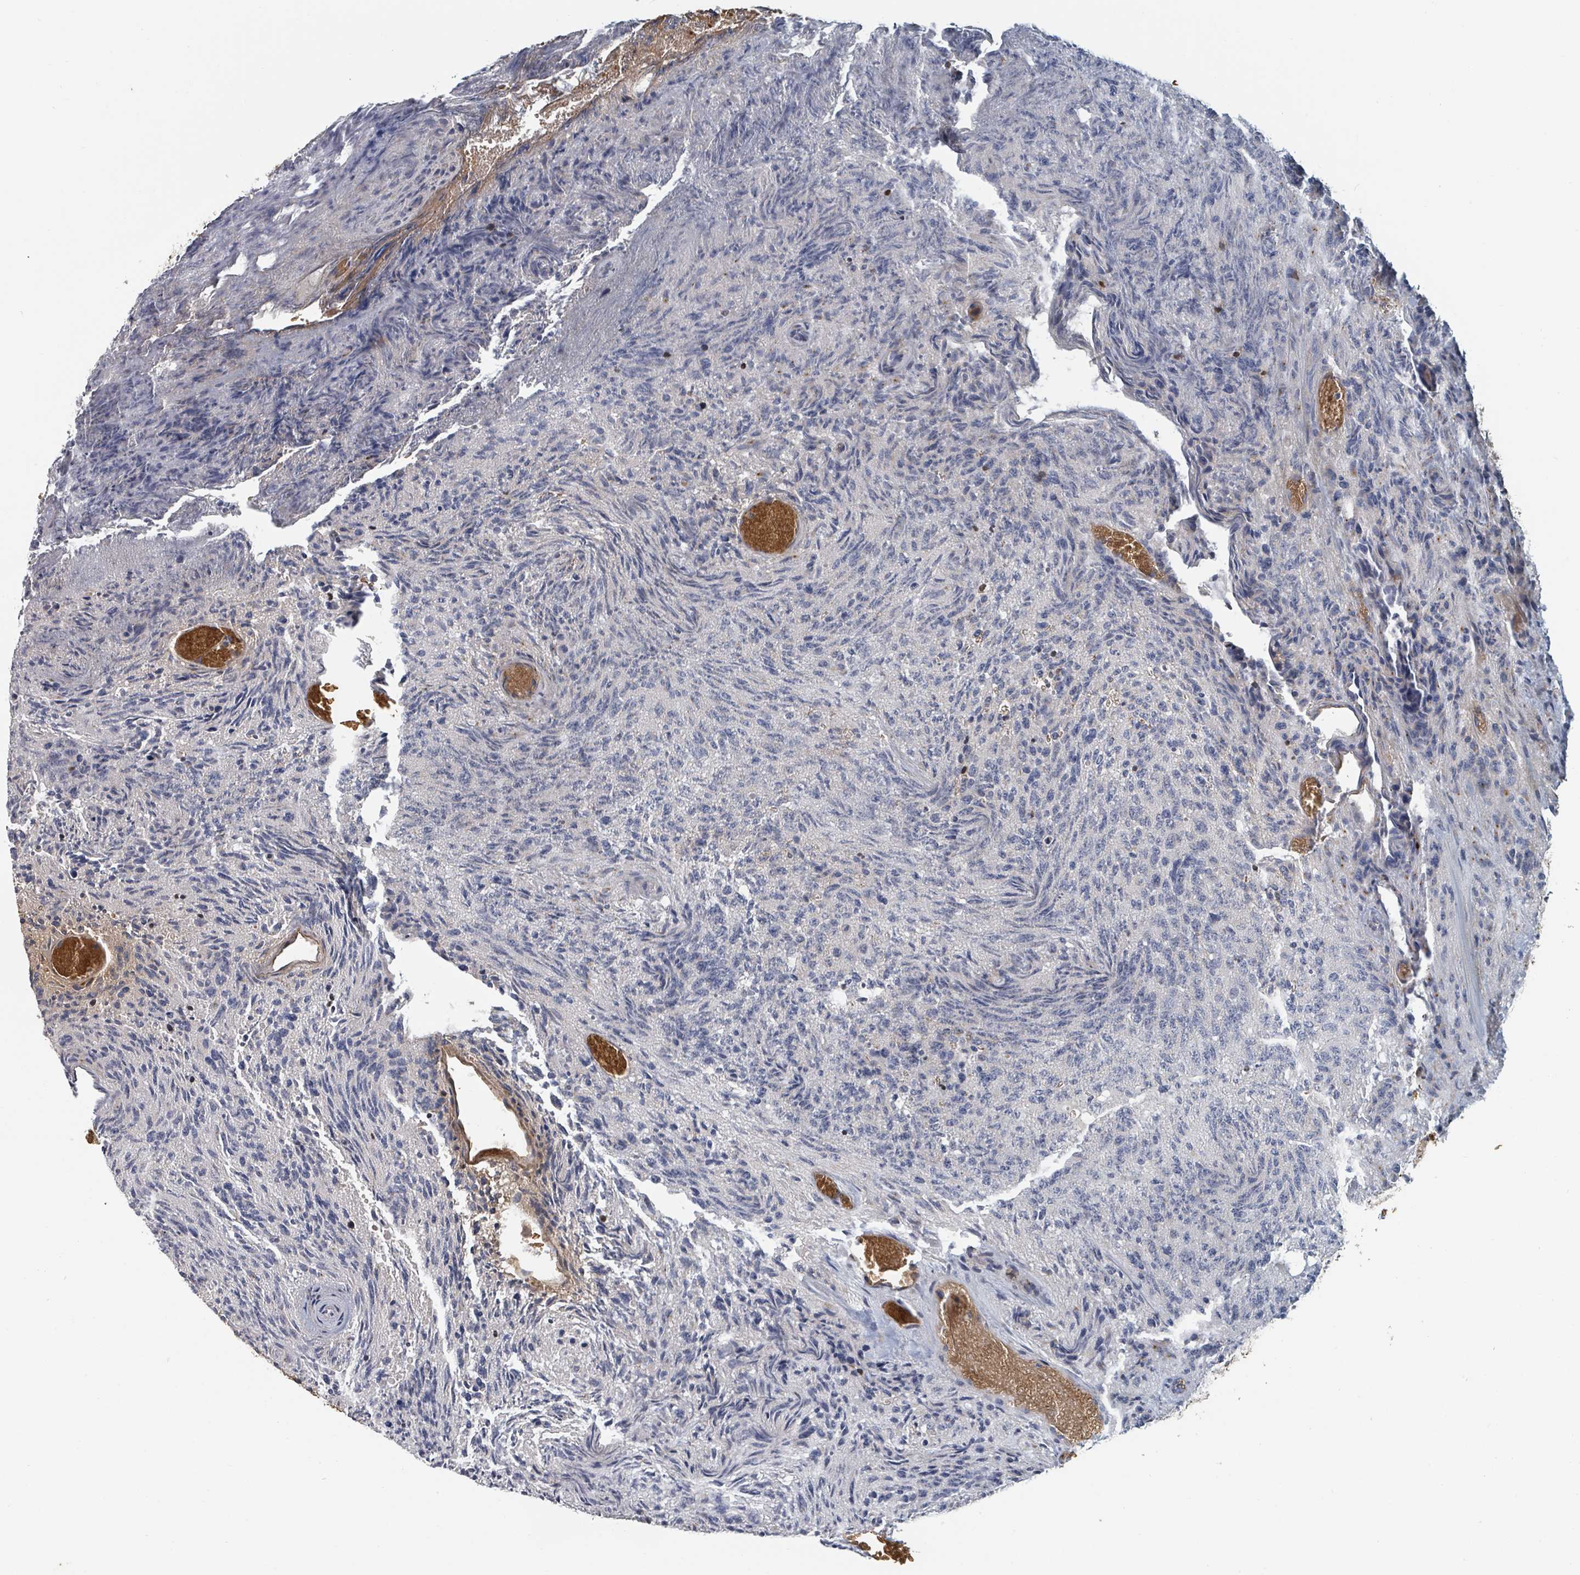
{"staining": {"intensity": "negative", "quantity": "none", "location": "none"}, "tissue": "glioma", "cell_type": "Tumor cells", "image_type": "cancer", "snomed": [{"axis": "morphology", "description": "Glioma, malignant, High grade"}, {"axis": "topography", "description": "Brain"}], "caption": "Tumor cells show no significant expression in malignant glioma (high-grade).", "gene": "TRPC4AP", "patient": {"sex": "male", "age": 36}}